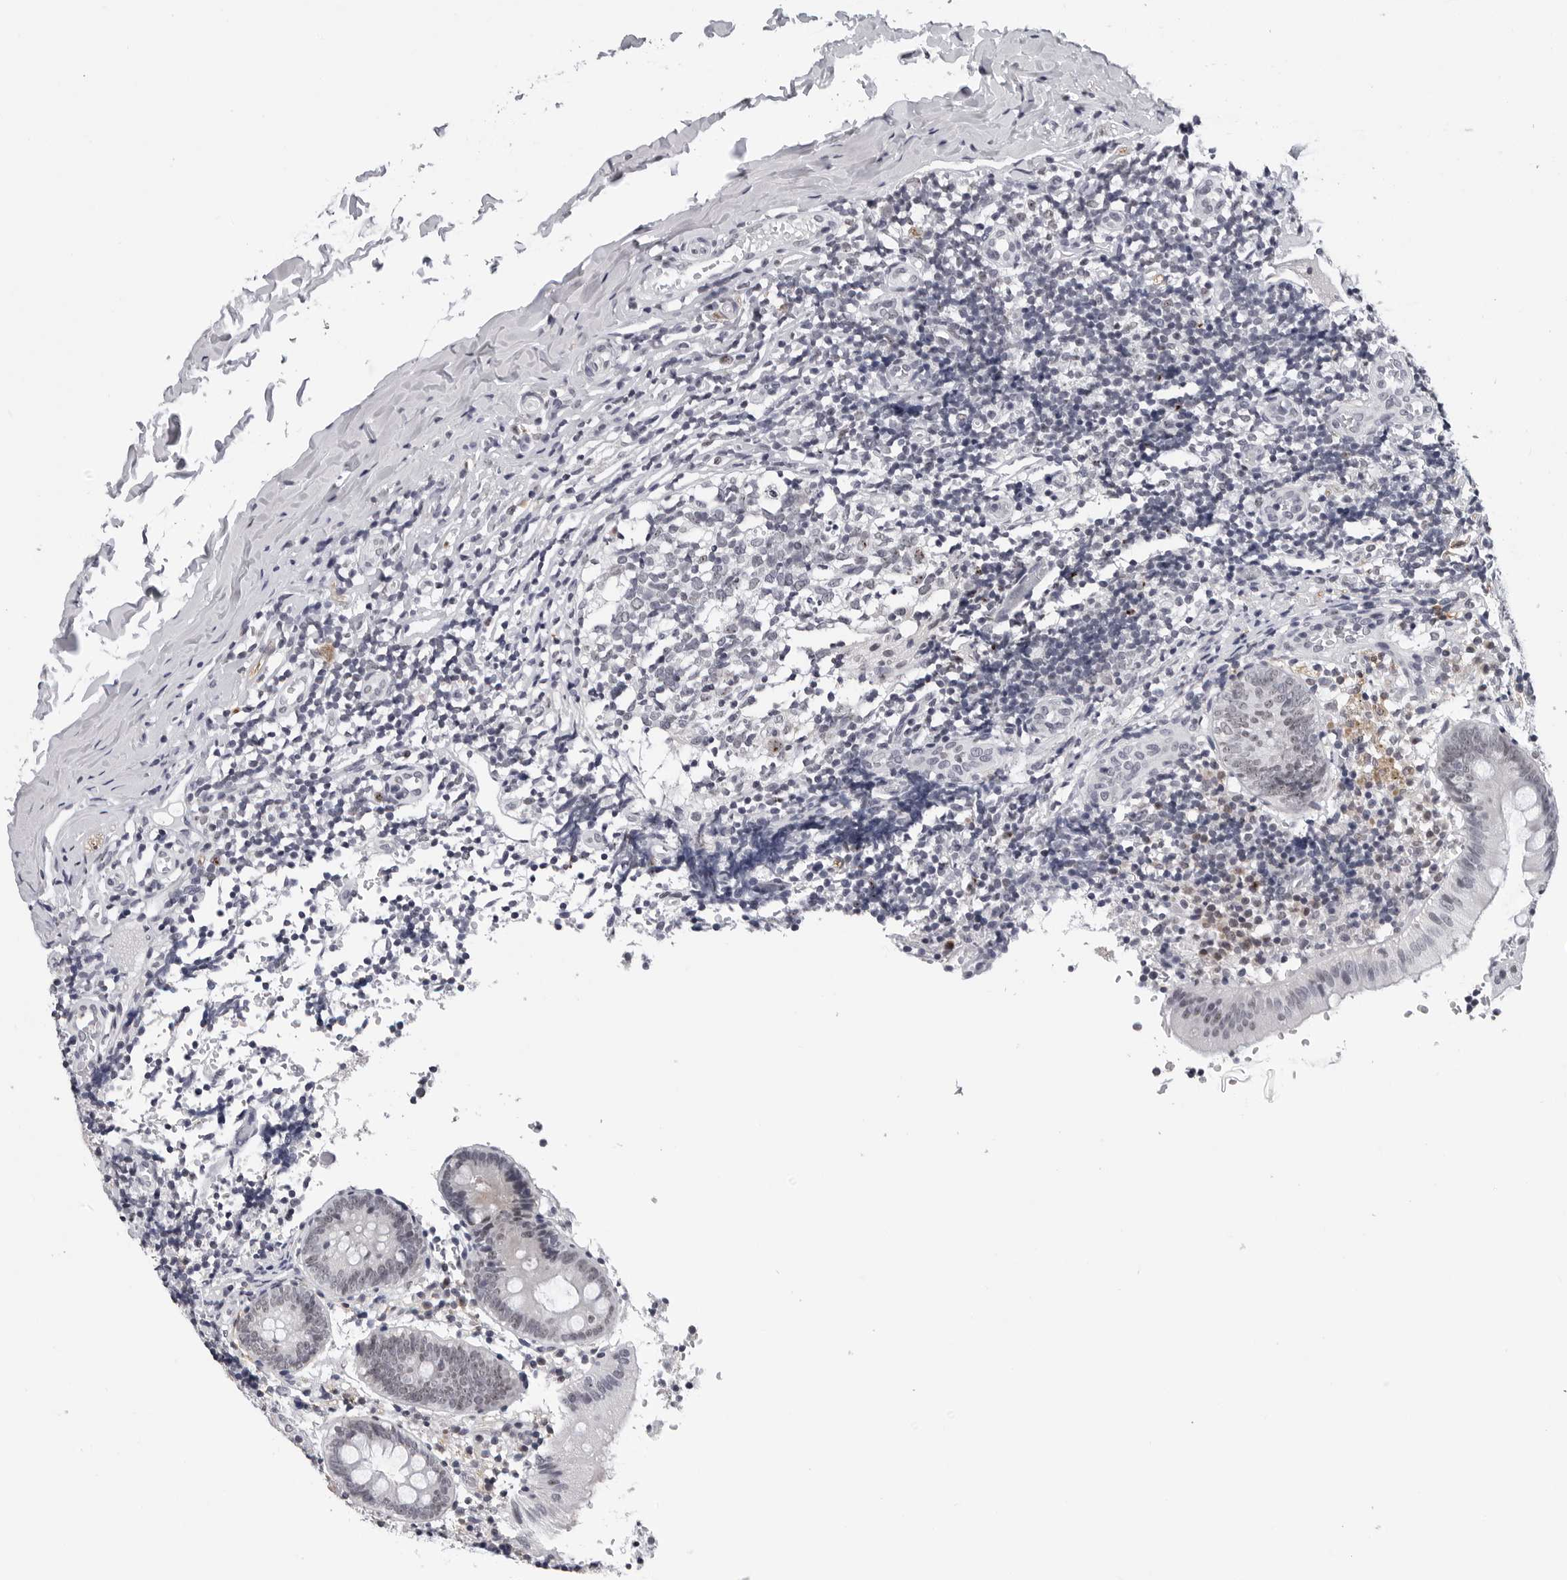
{"staining": {"intensity": "negative", "quantity": "none", "location": "none"}, "tissue": "appendix", "cell_type": "Glandular cells", "image_type": "normal", "snomed": [{"axis": "morphology", "description": "Normal tissue, NOS"}, {"axis": "topography", "description": "Appendix"}], "caption": "IHC of unremarkable human appendix shows no expression in glandular cells.", "gene": "GNL2", "patient": {"sex": "male", "age": 8}}